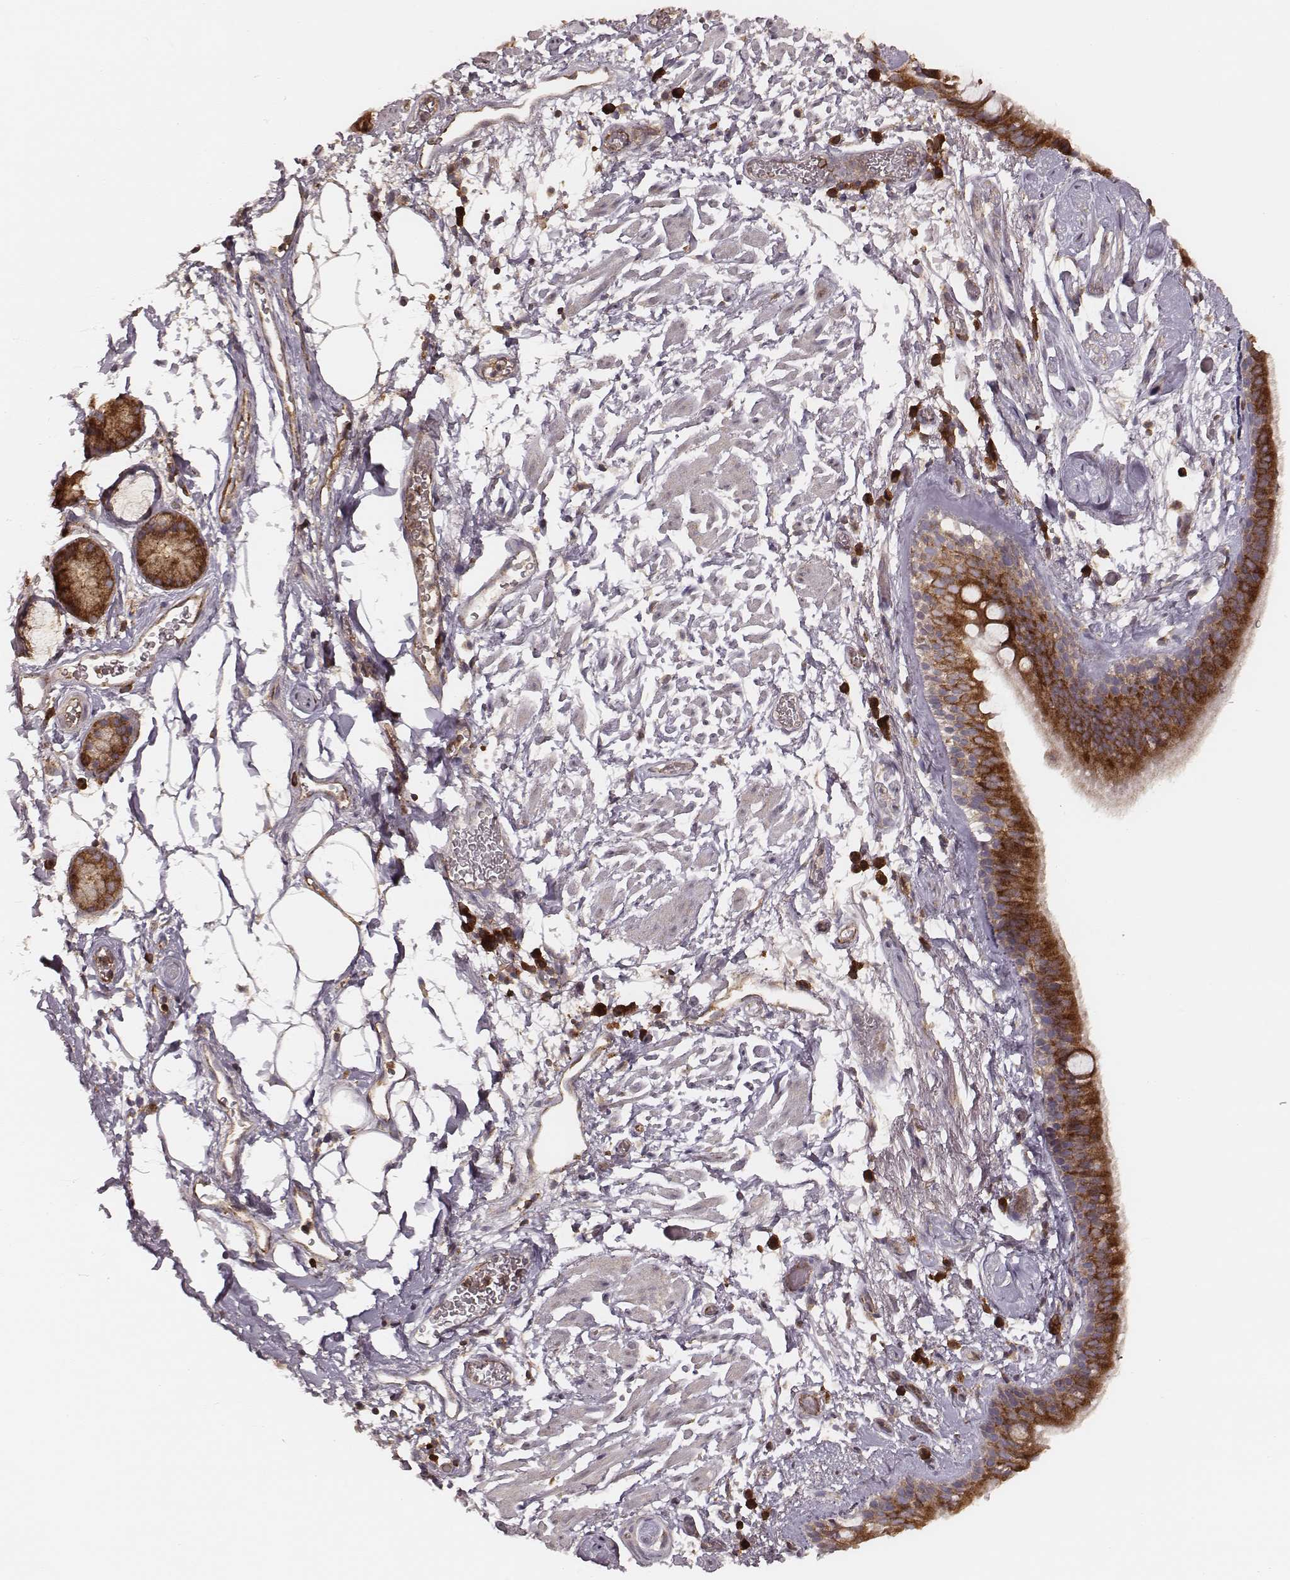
{"staining": {"intensity": "strong", "quantity": ">75%", "location": "cytoplasmic/membranous"}, "tissue": "bronchus", "cell_type": "Respiratory epithelial cells", "image_type": "normal", "snomed": [{"axis": "morphology", "description": "Normal tissue, NOS"}, {"axis": "topography", "description": "Cartilage tissue"}, {"axis": "topography", "description": "Bronchus"}], "caption": "A high amount of strong cytoplasmic/membranous staining is appreciated in approximately >75% of respiratory epithelial cells in normal bronchus. The staining was performed using DAB (3,3'-diaminobenzidine), with brown indicating positive protein expression. Nuclei are stained blue with hematoxylin.", "gene": "CARS1", "patient": {"sex": "male", "age": 58}}